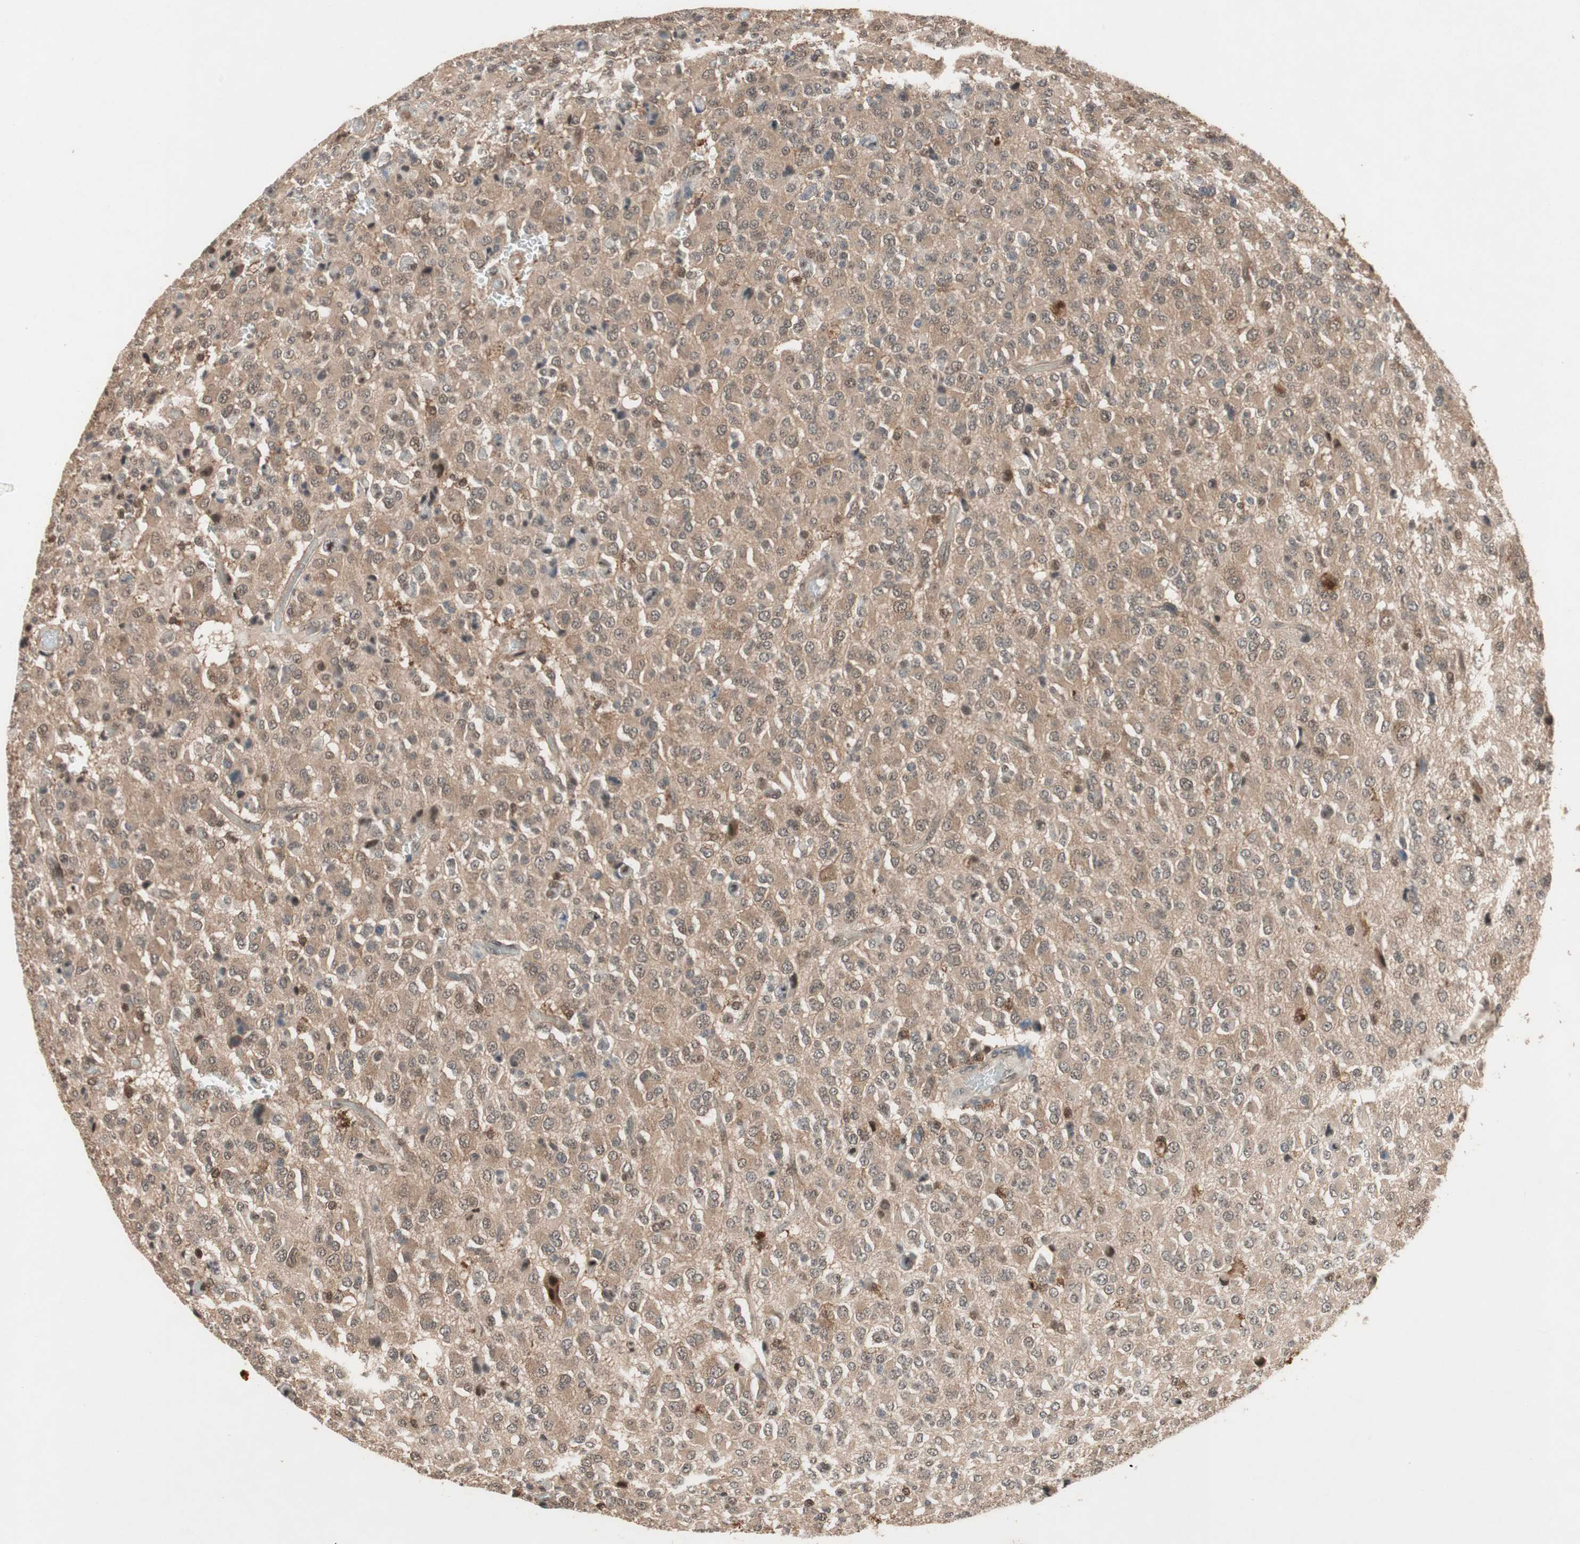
{"staining": {"intensity": "moderate", "quantity": ">75%", "location": "cytoplasmic/membranous"}, "tissue": "glioma", "cell_type": "Tumor cells", "image_type": "cancer", "snomed": [{"axis": "morphology", "description": "Glioma, malignant, High grade"}, {"axis": "topography", "description": "pancreas cauda"}], "caption": "This micrograph exhibits malignant high-grade glioma stained with IHC to label a protein in brown. The cytoplasmic/membranous of tumor cells show moderate positivity for the protein. Nuclei are counter-stained blue.", "gene": "GART", "patient": {"sex": "male", "age": 60}}